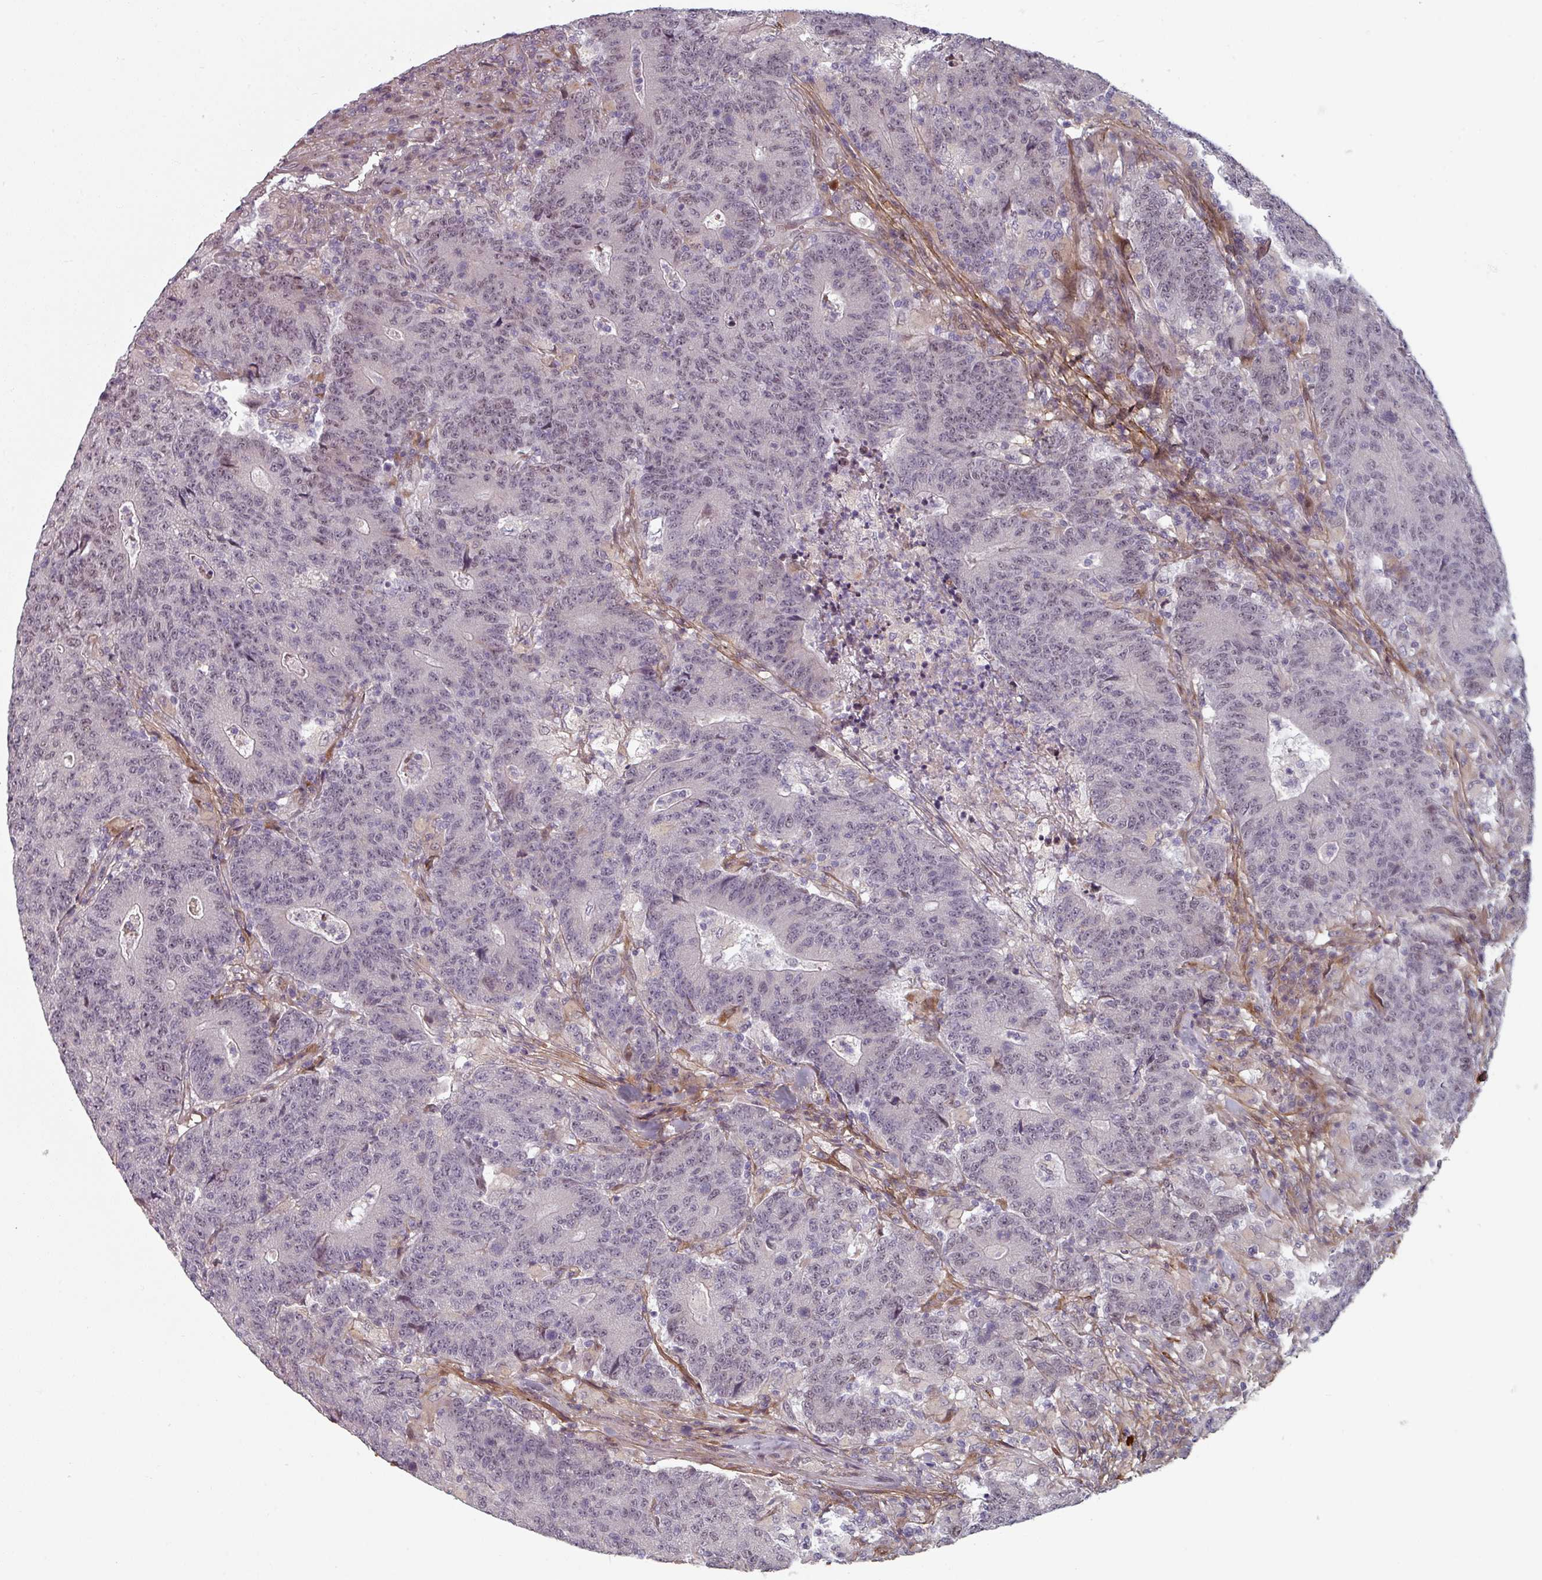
{"staining": {"intensity": "weak", "quantity": "<25%", "location": "nuclear"}, "tissue": "colorectal cancer", "cell_type": "Tumor cells", "image_type": "cancer", "snomed": [{"axis": "morphology", "description": "Adenocarcinoma, NOS"}, {"axis": "topography", "description": "Colon"}], "caption": "This is an immunohistochemistry image of colorectal cancer. There is no expression in tumor cells.", "gene": "CYB5RL", "patient": {"sex": "female", "age": 75}}